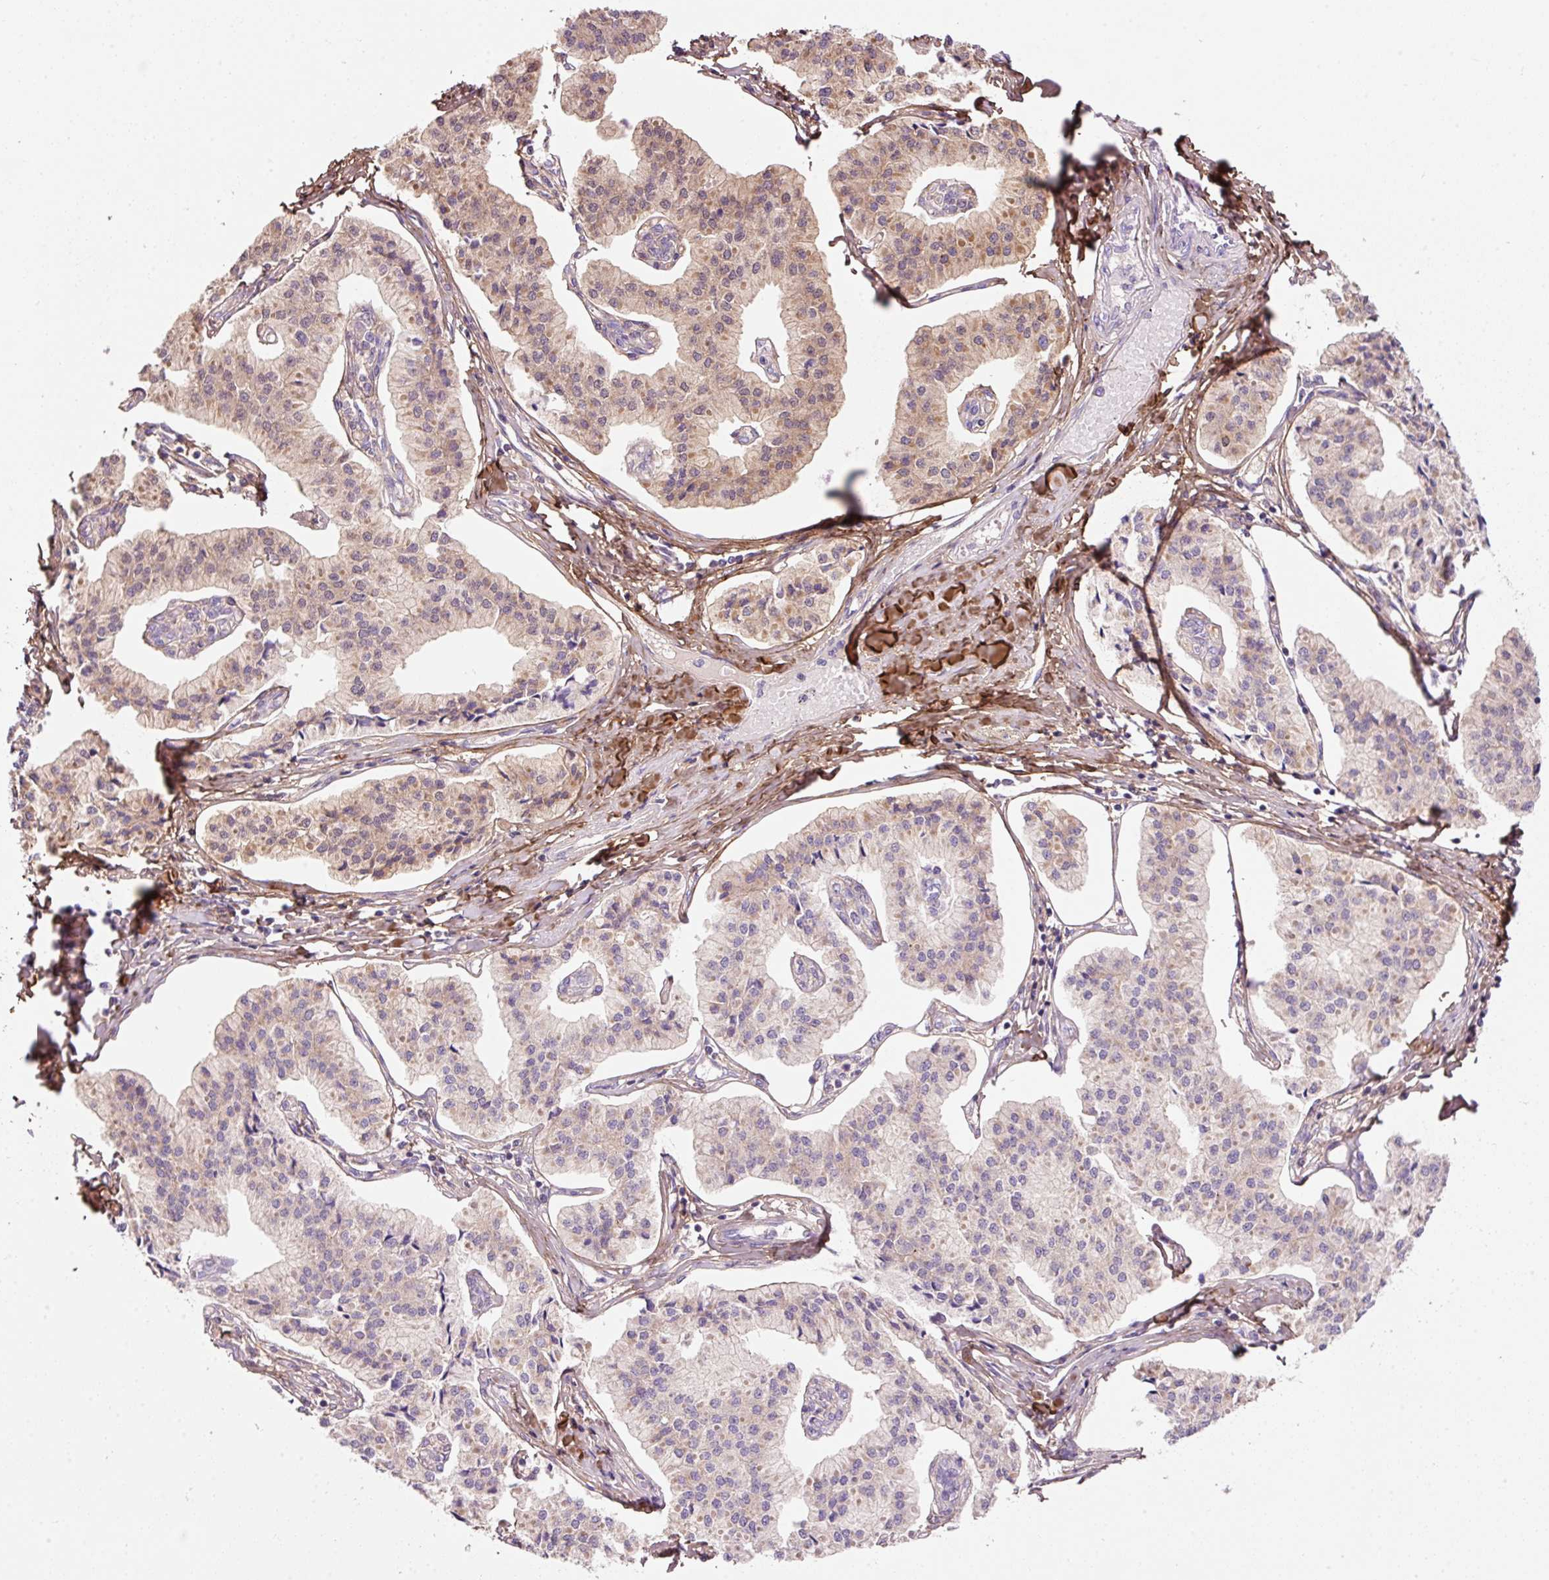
{"staining": {"intensity": "weak", "quantity": "<25%", "location": "cytoplasmic/membranous"}, "tissue": "pancreatic cancer", "cell_type": "Tumor cells", "image_type": "cancer", "snomed": [{"axis": "morphology", "description": "Adenocarcinoma, NOS"}, {"axis": "topography", "description": "Pancreas"}], "caption": "Immunohistochemical staining of human pancreatic cancer exhibits no significant staining in tumor cells.", "gene": "SOS2", "patient": {"sex": "female", "age": 50}}